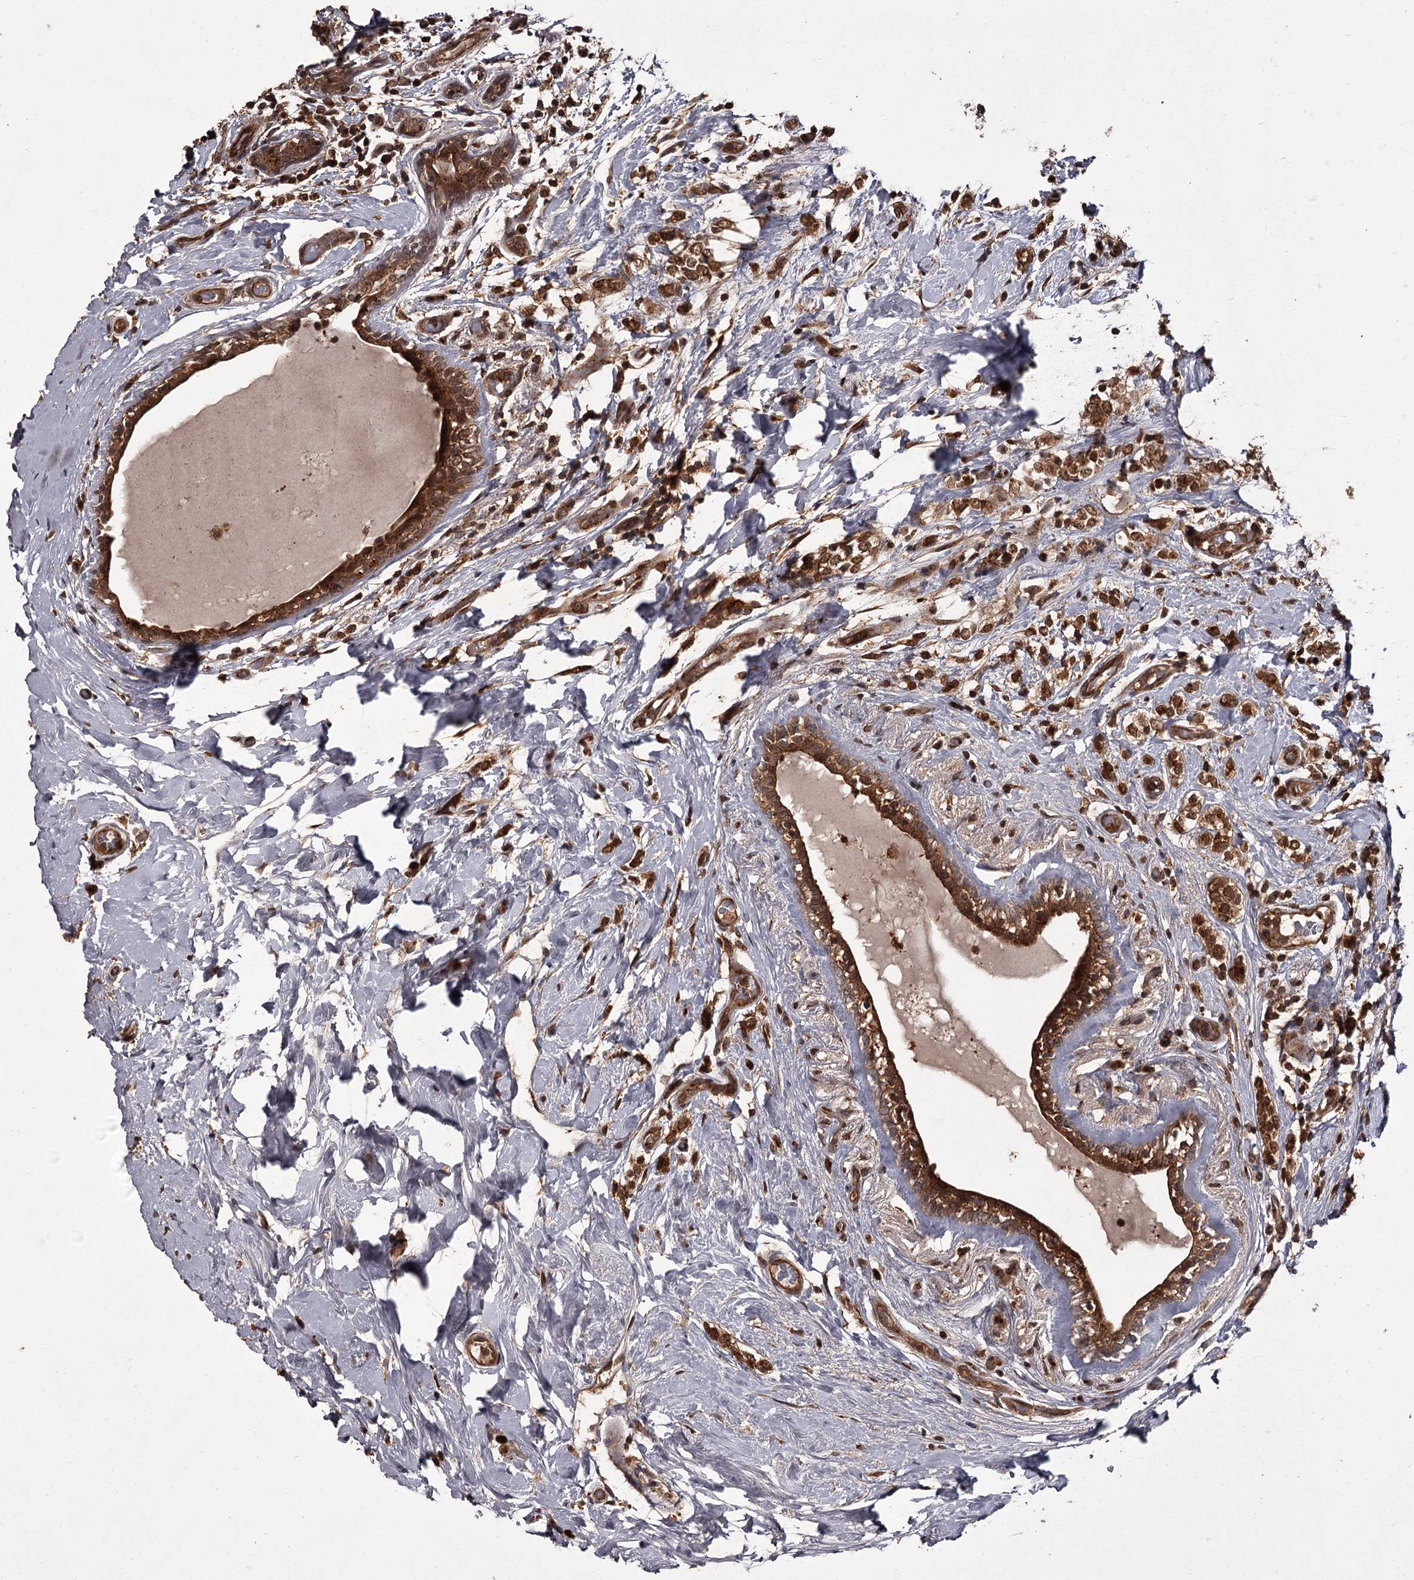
{"staining": {"intensity": "strong", "quantity": ">75%", "location": "cytoplasmic/membranous,nuclear"}, "tissue": "breast cancer", "cell_type": "Tumor cells", "image_type": "cancer", "snomed": [{"axis": "morphology", "description": "Normal tissue, NOS"}, {"axis": "morphology", "description": "Lobular carcinoma"}, {"axis": "topography", "description": "Breast"}], "caption": "There is high levels of strong cytoplasmic/membranous and nuclear positivity in tumor cells of breast cancer (lobular carcinoma), as demonstrated by immunohistochemical staining (brown color).", "gene": "TBC1D23", "patient": {"sex": "female", "age": 47}}